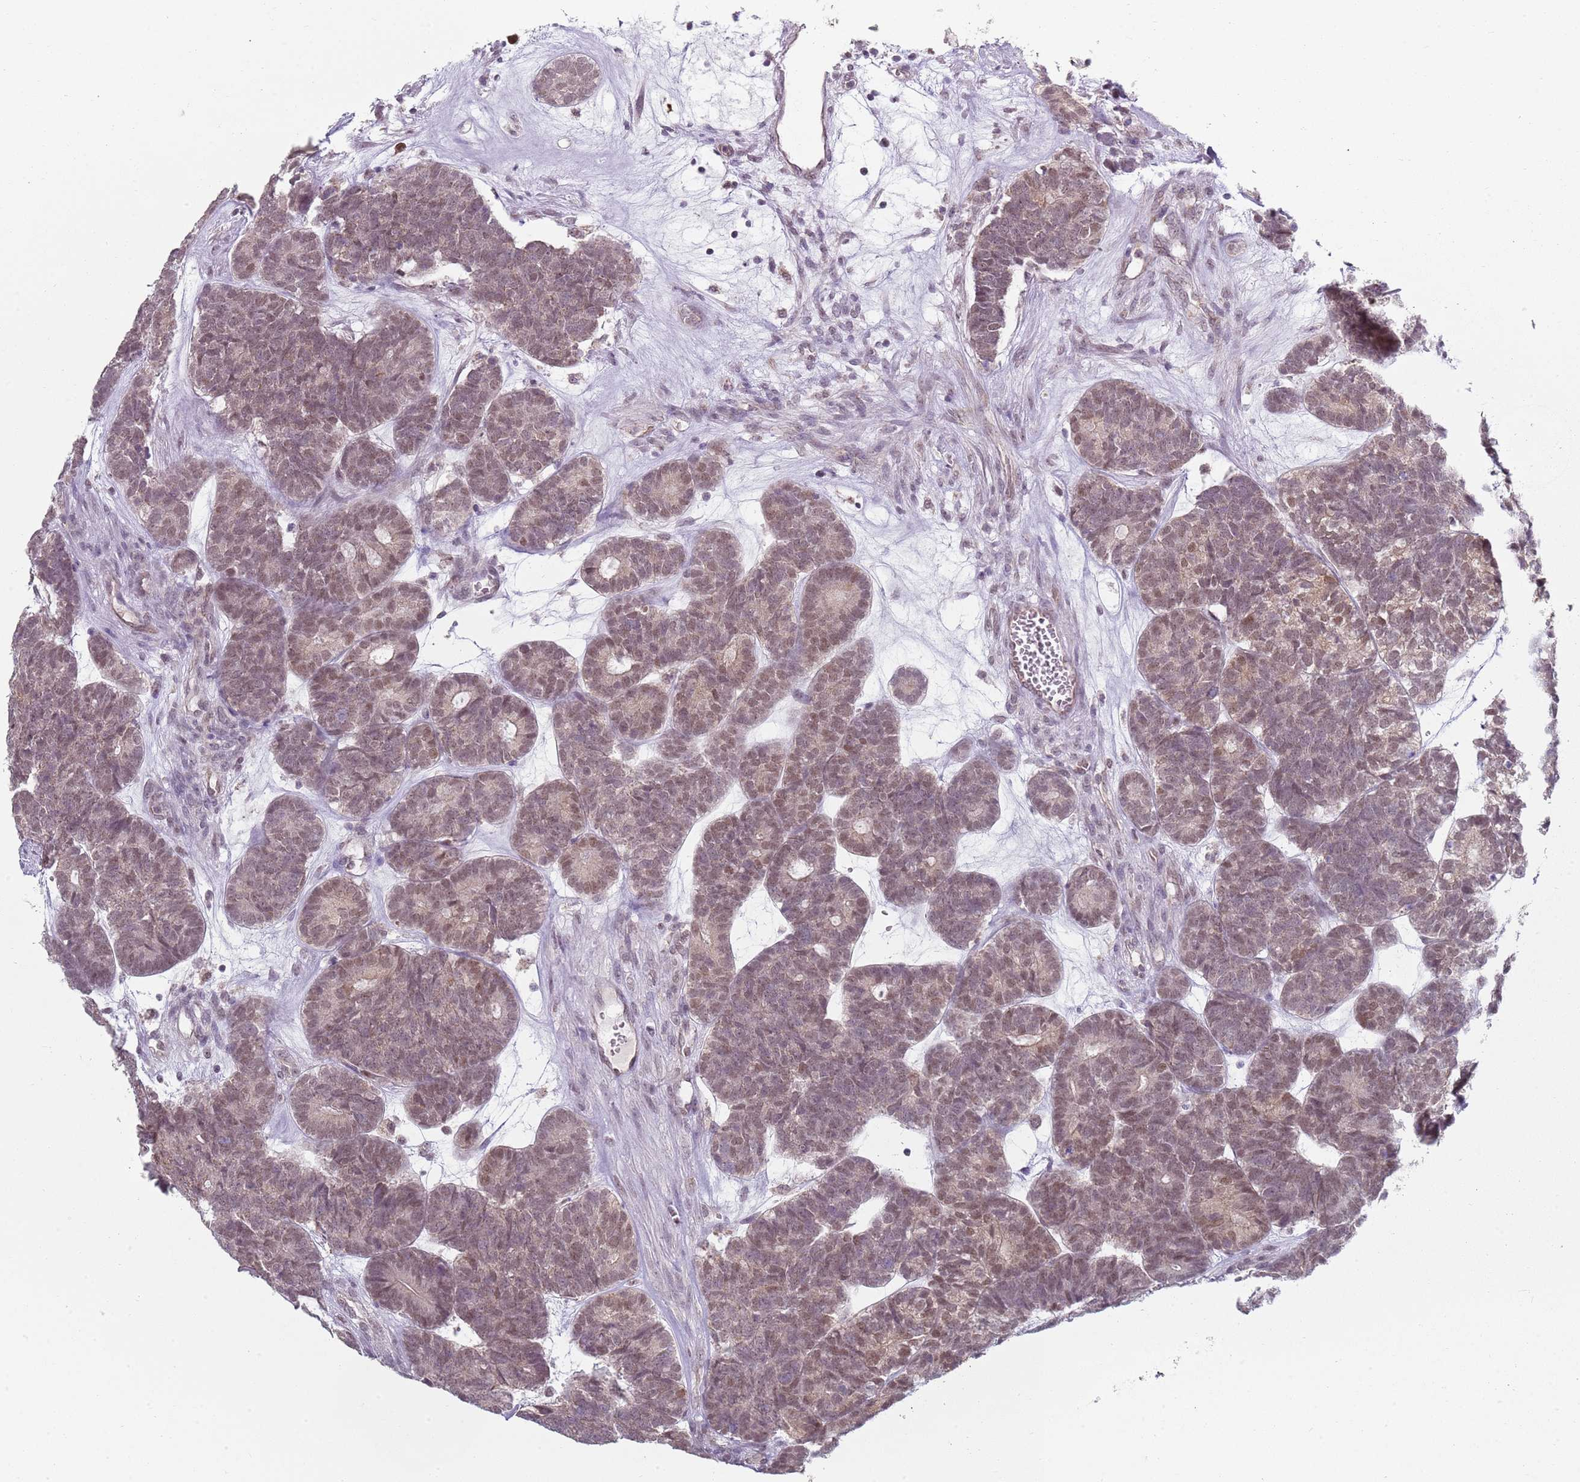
{"staining": {"intensity": "weak", "quantity": ">75%", "location": "nuclear"}, "tissue": "head and neck cancer", "cell_type": "Tumor cells", "image_type": "cancer", "snomed": [{"axis": "morphology", "description": "Adenocarcinoma, NOS"}, {"axis": "topography", "description": "Head-Neck"}], "caption": "The photomicrograph reveals immunohistochemical staining of head and neck cancer. There is weak nuclear staining is present in about >75% of tumor cells.", "gene": "SMARCAL1", "patient": {"sex": "female", "age": 81}}